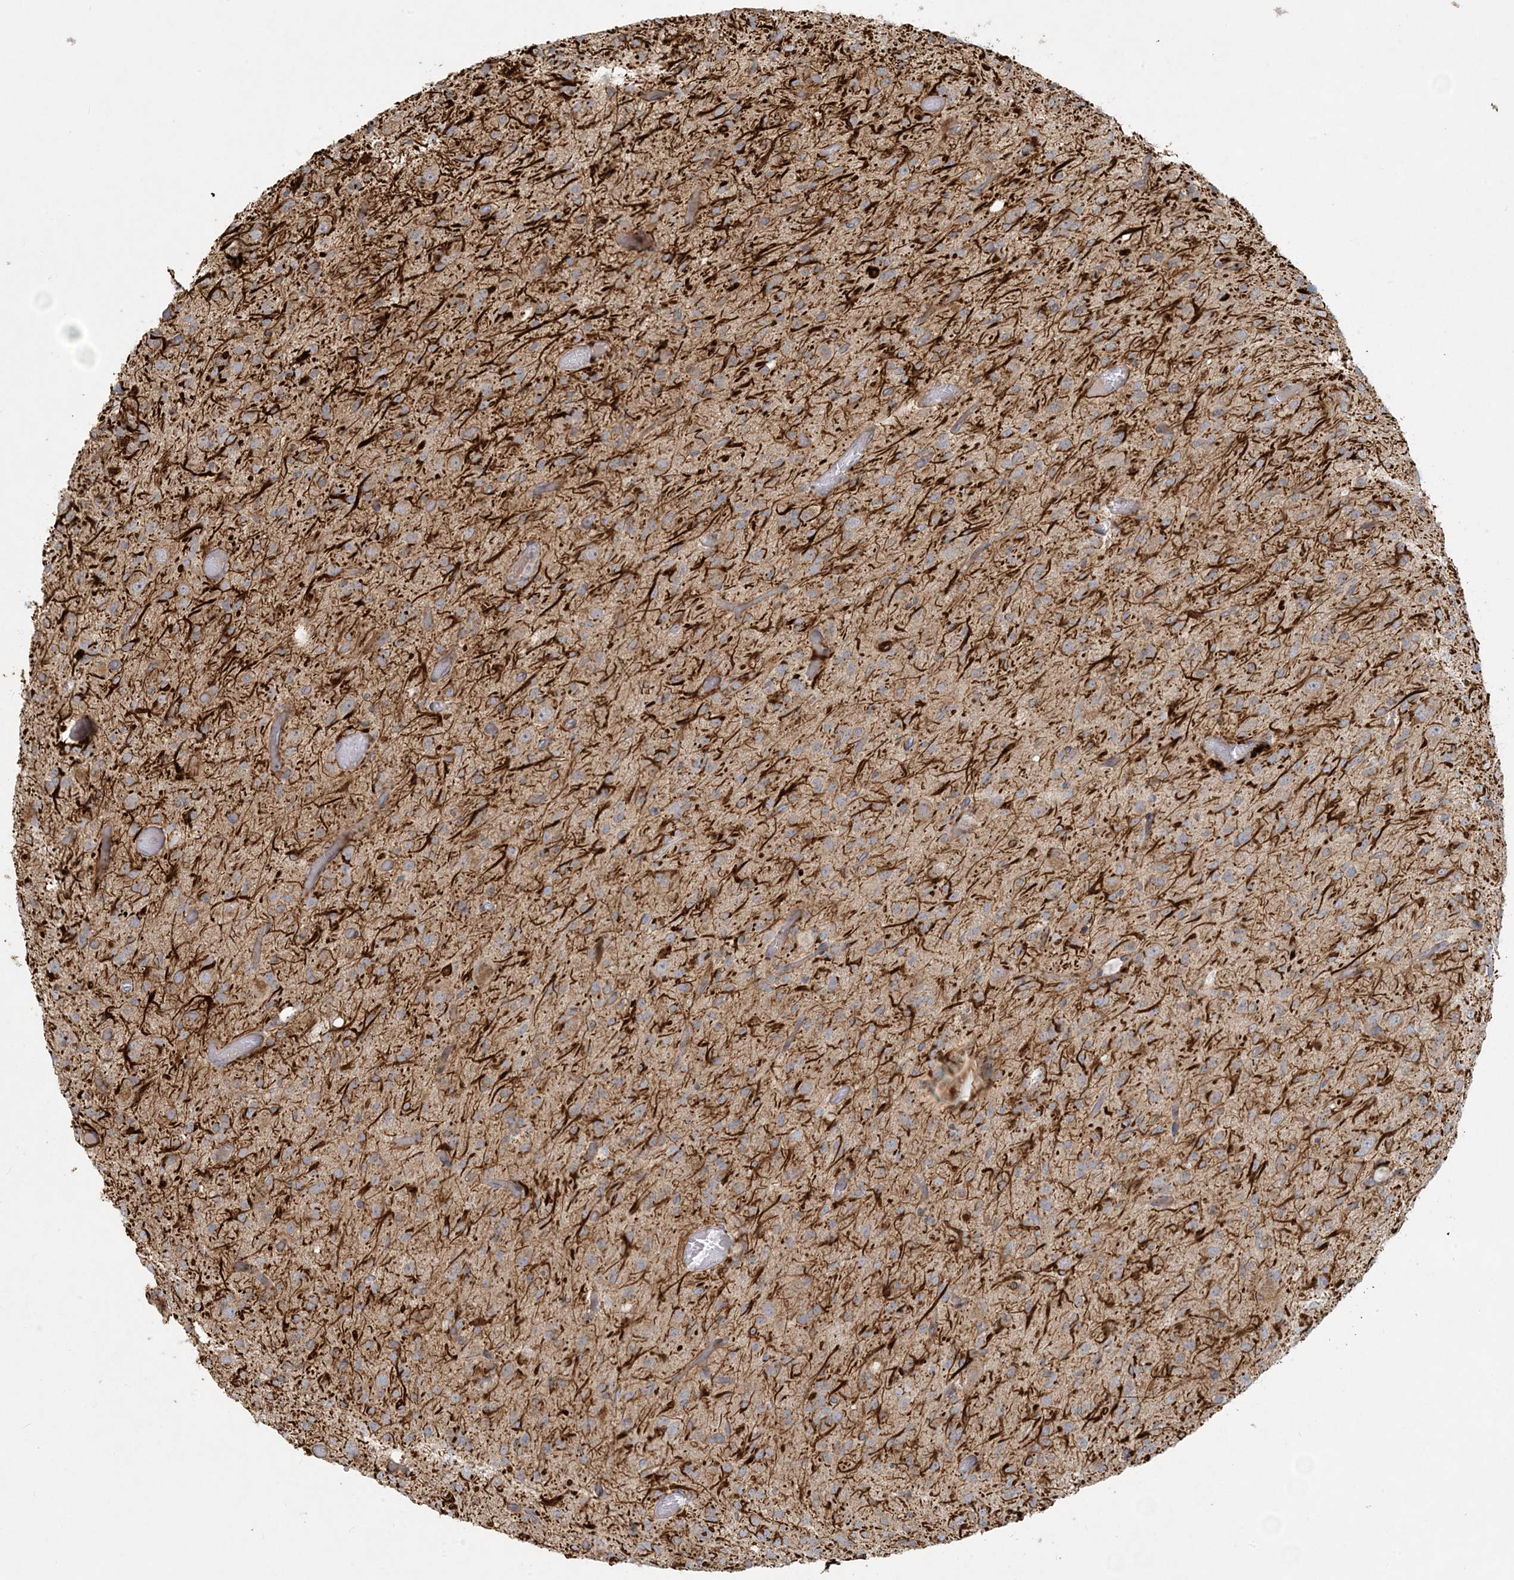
{"staining": {"intensity": "moderate", "quantity": ">75%", "location": "cytoplasmic/membranous"}, "tissue": "glioma", "cell_type": "Tumor cells", "image_type": "cancer", "snomed": [{"axis": "morphology", "description": "Glioma, malignant, High grade"}, {"axis": "topography", "description": "Brain"}], "caption": "This is an image of IHC staining of glioma, which shows moderate staining in the cytoplasmic/membranous of tumor cells.", "gene": "MCAT", "patient": {"sex": "female", "age": 59}}